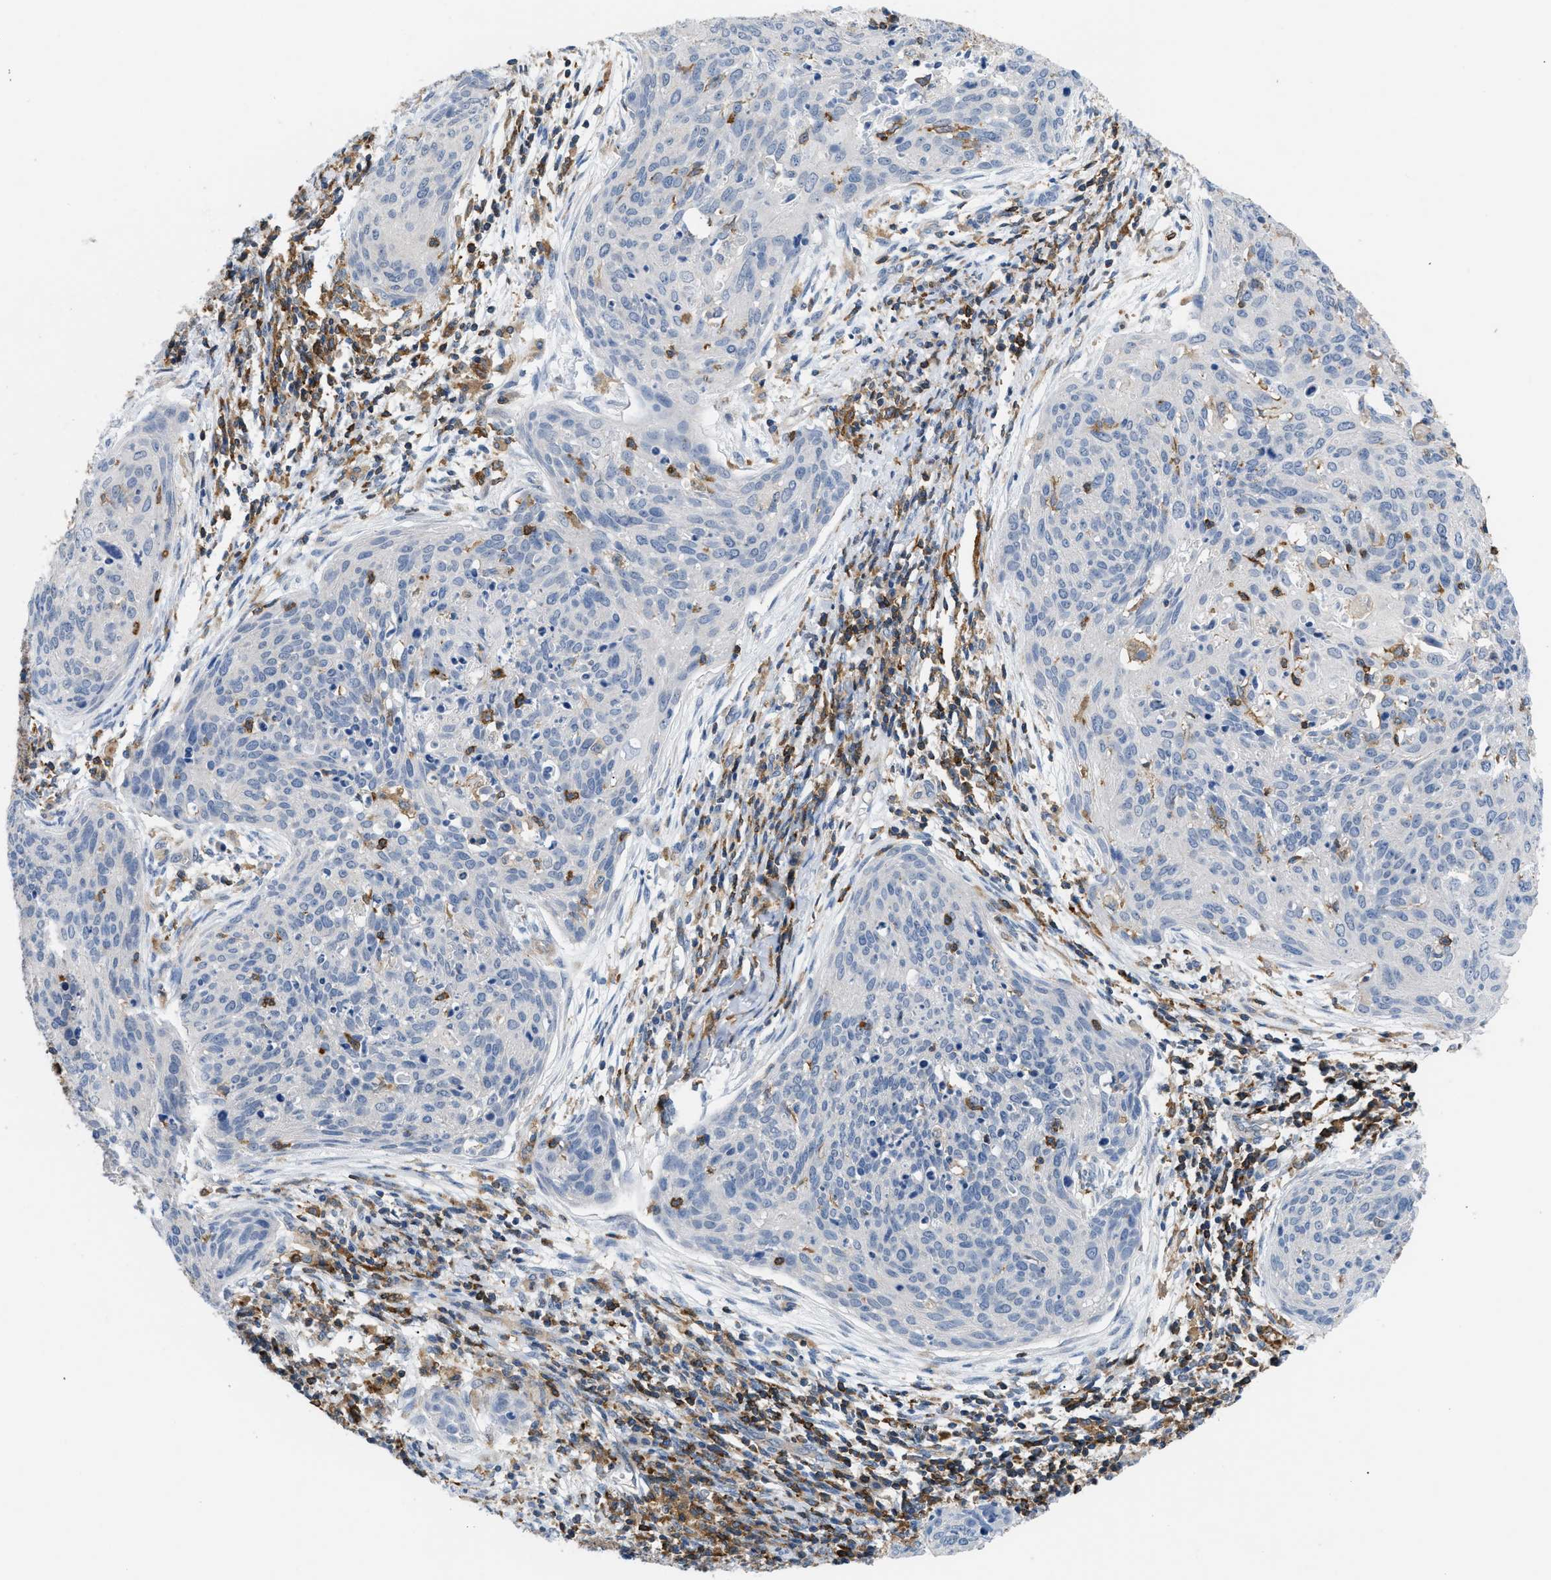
{"staining": {"intensity": "negative", "quantity": "none", "location": "none"}, "tissue": "cervical cancer", "cell_type": "Tumor cells", "image_type": "cancer", "snomed": [{"axis": "morphology", "description": "Squamous cell carcinoma, NOS"}, {"axis": "topography", "description": "Cervix"}], "caption": "A high-resolution photomicrograph shows IHC staining of cervical squamous cell carcinoma, which reveals no significant positivity in tumor cells.", "gene": "INPP5D", "patient": {"sex": "female", "age": 38}}